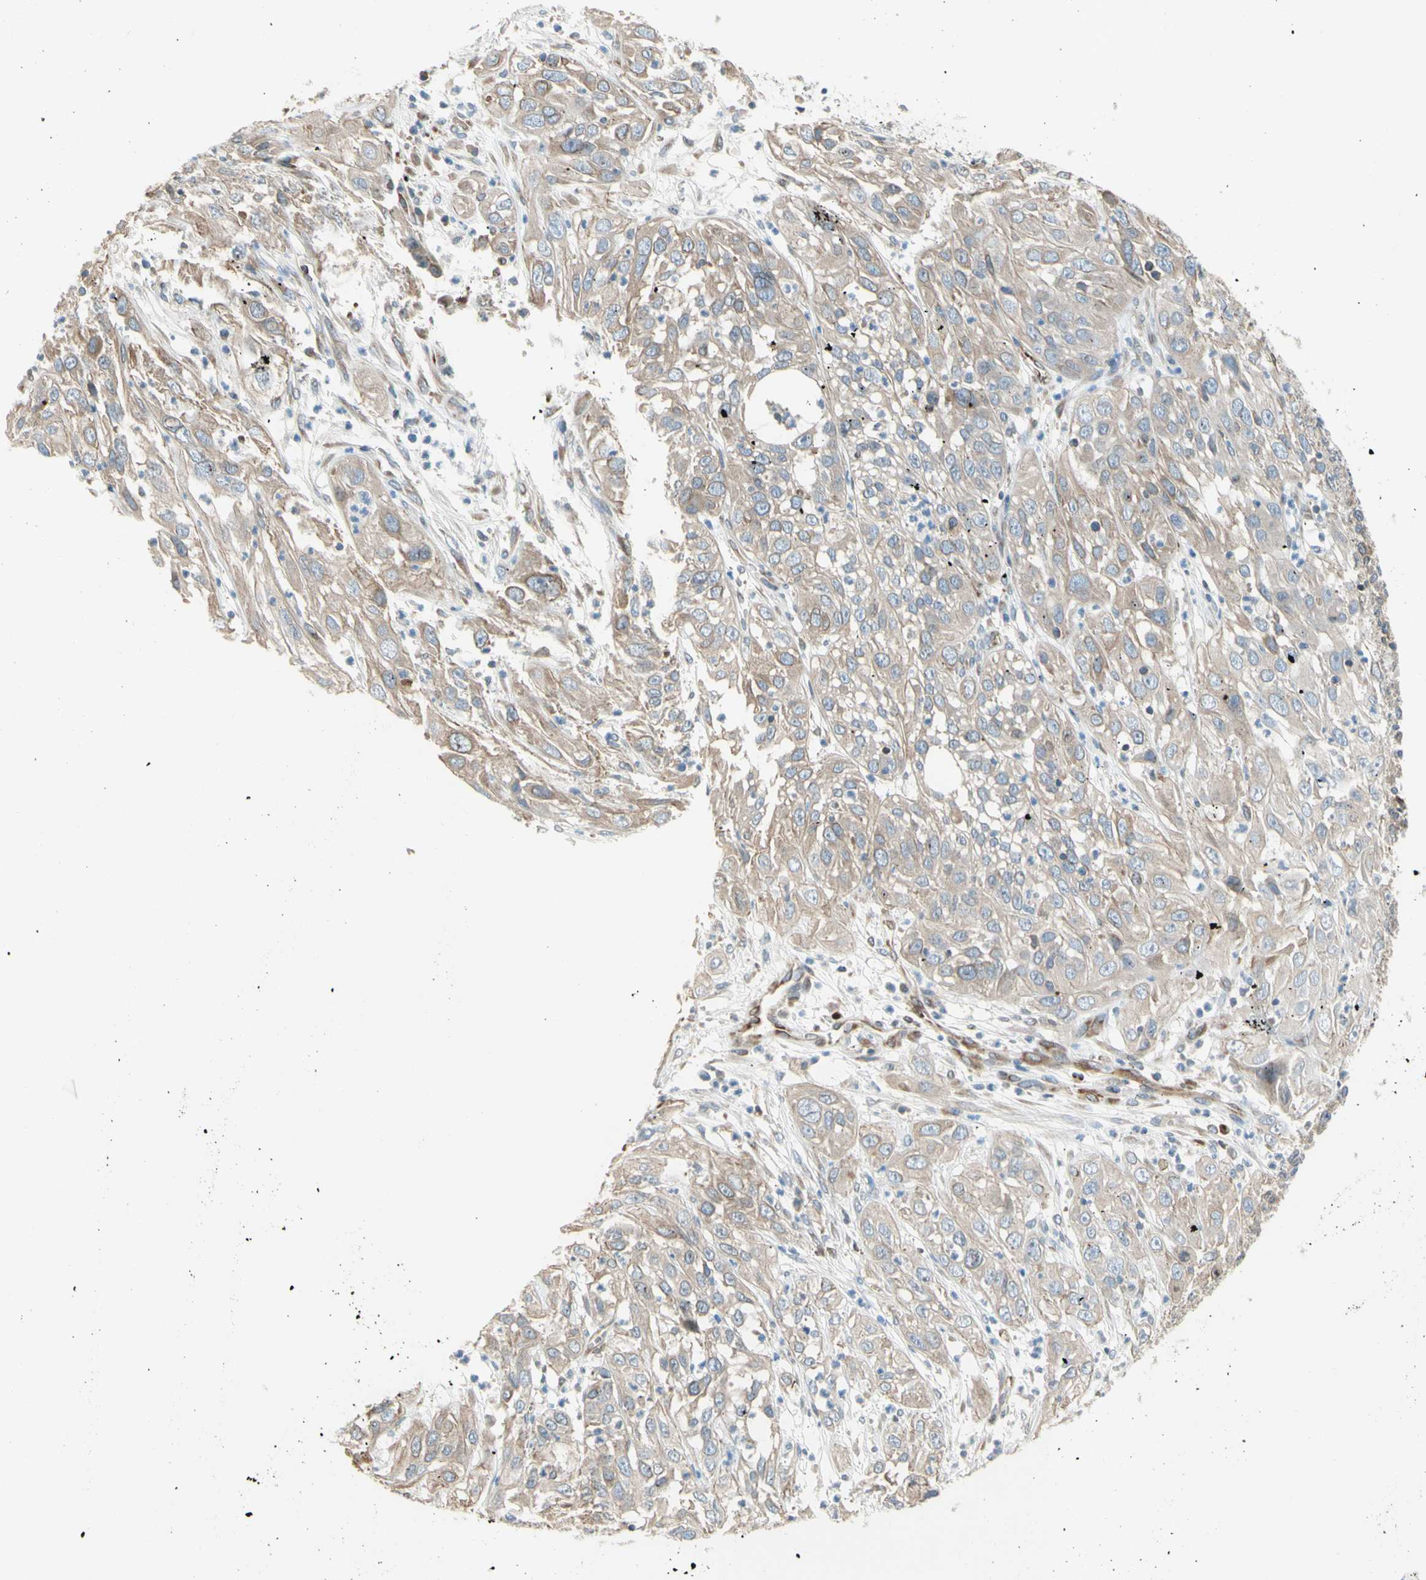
{"staining": {"intensity": "weak", "quantity": ">75%", "location": "cytoplasmic/membranous"}, "tissue": "cervical cancer", "cell_type": "Tumor cells", "image_type": "cancer", "snomed": [{"axis": "morphology", "description": "Squamous cell carcinoma, NOS"}, {"axis": "topography", "description": "Cervix"}], "caption": "A brown stain highlights weak cytoplasmic/membranous expression of a protein in human cervical squamous cell carcinoma tumor cells.", "gene": "TRAF2", "patient": {"sex": "female", "age": 32}}